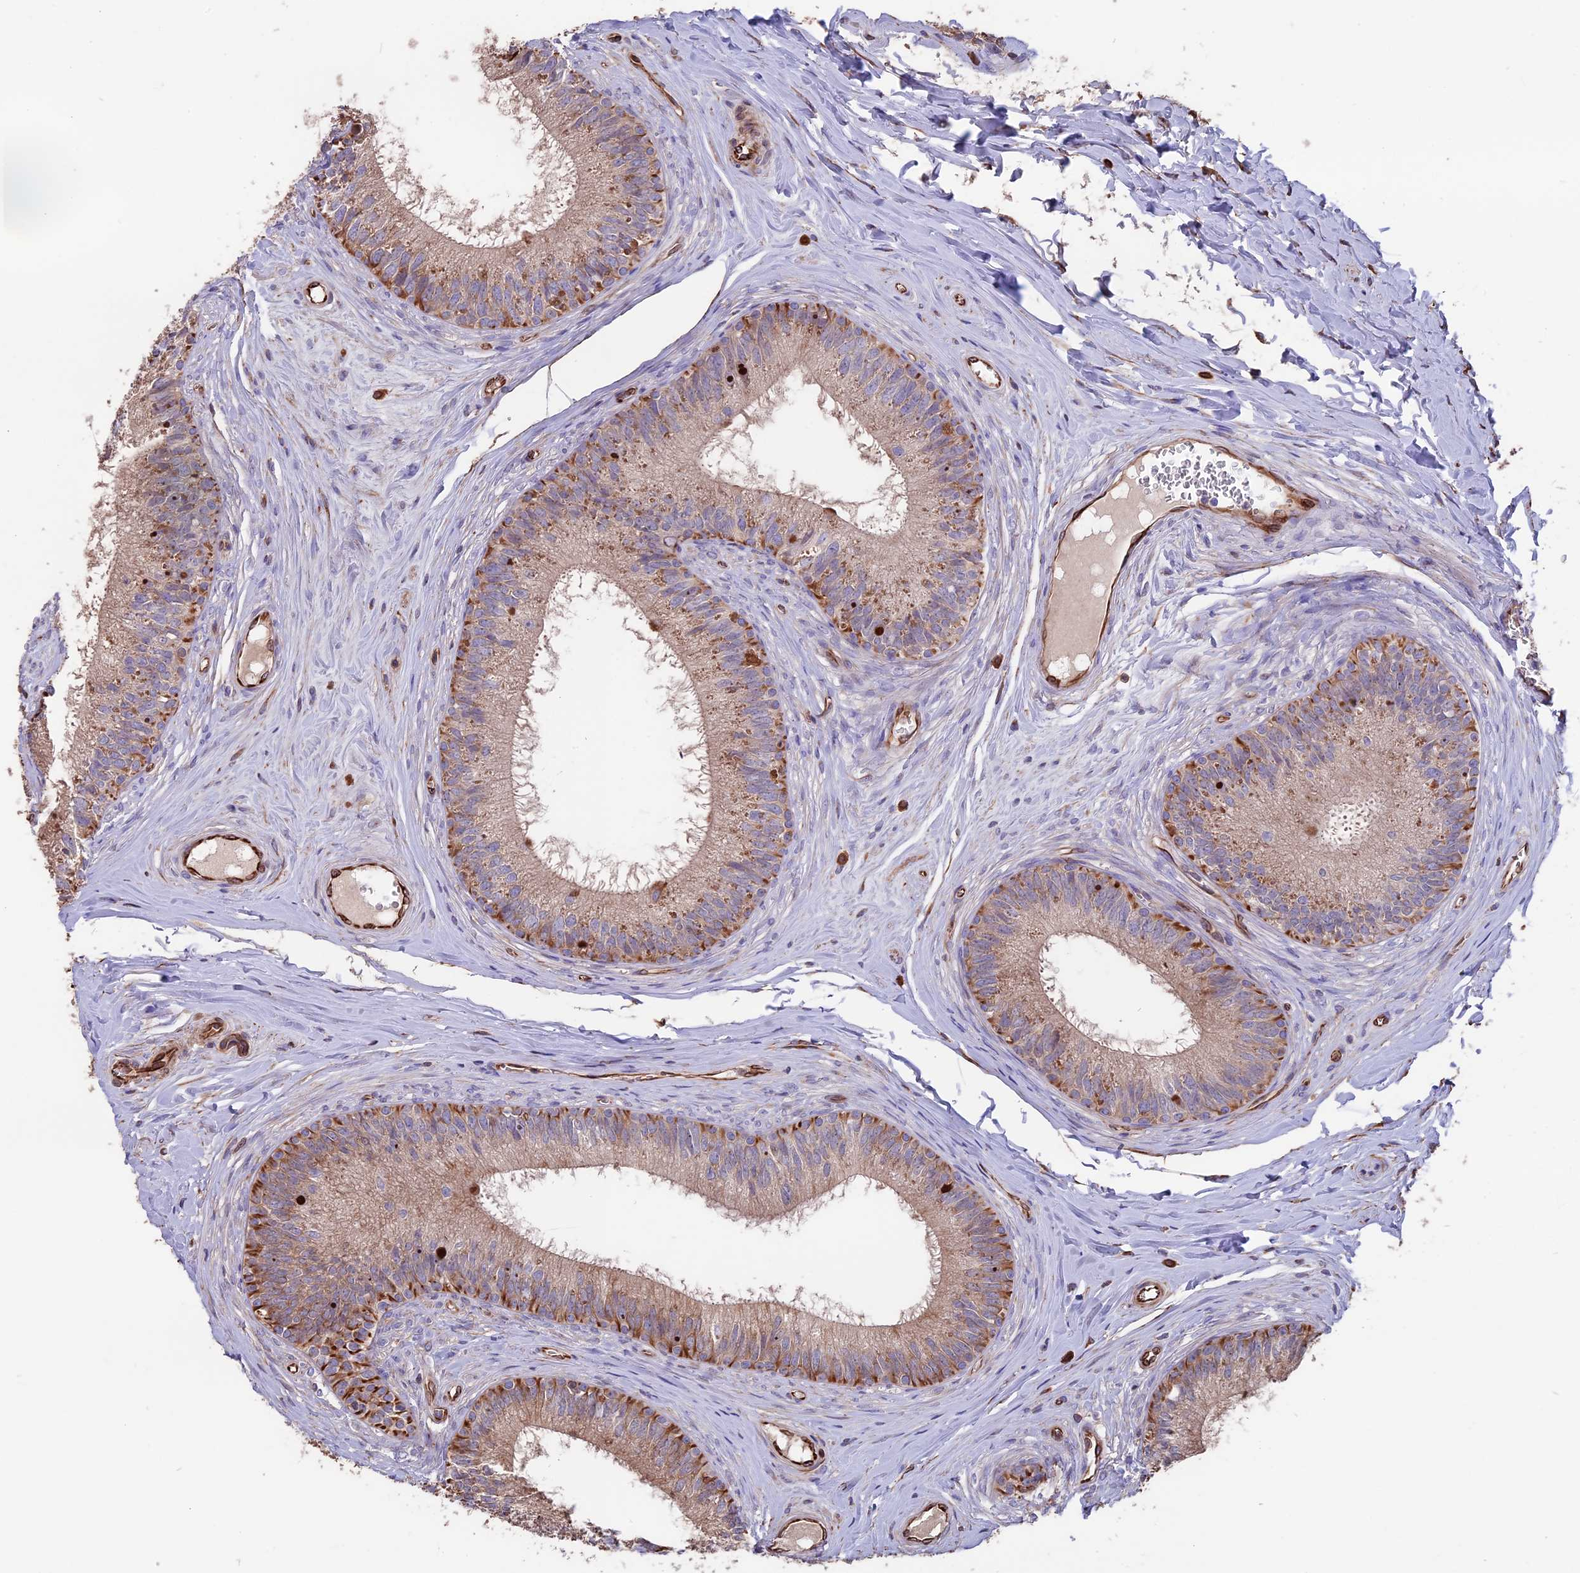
{"staining": {"intensity": "moderate", "quantity": "25%-75%", "location": "cytoplasmic/membranous"}, "tissue": "epididymis", "cell_type": "Glandular cells", "image_type": "normal", "snomed": [{"axis": "morphology", "description": "Normal tissue, NOS"}, {"axis": "topography", "description": "Epididymis"}], "caption": "Human epididymis stained for a protein (brown) demonstrates moderate cytoplasmic/membranous positive positivity in about 25%-75% of glandular cells.", "gene": "SEH1L", "patient": {"sex": "male", "age": 33}}